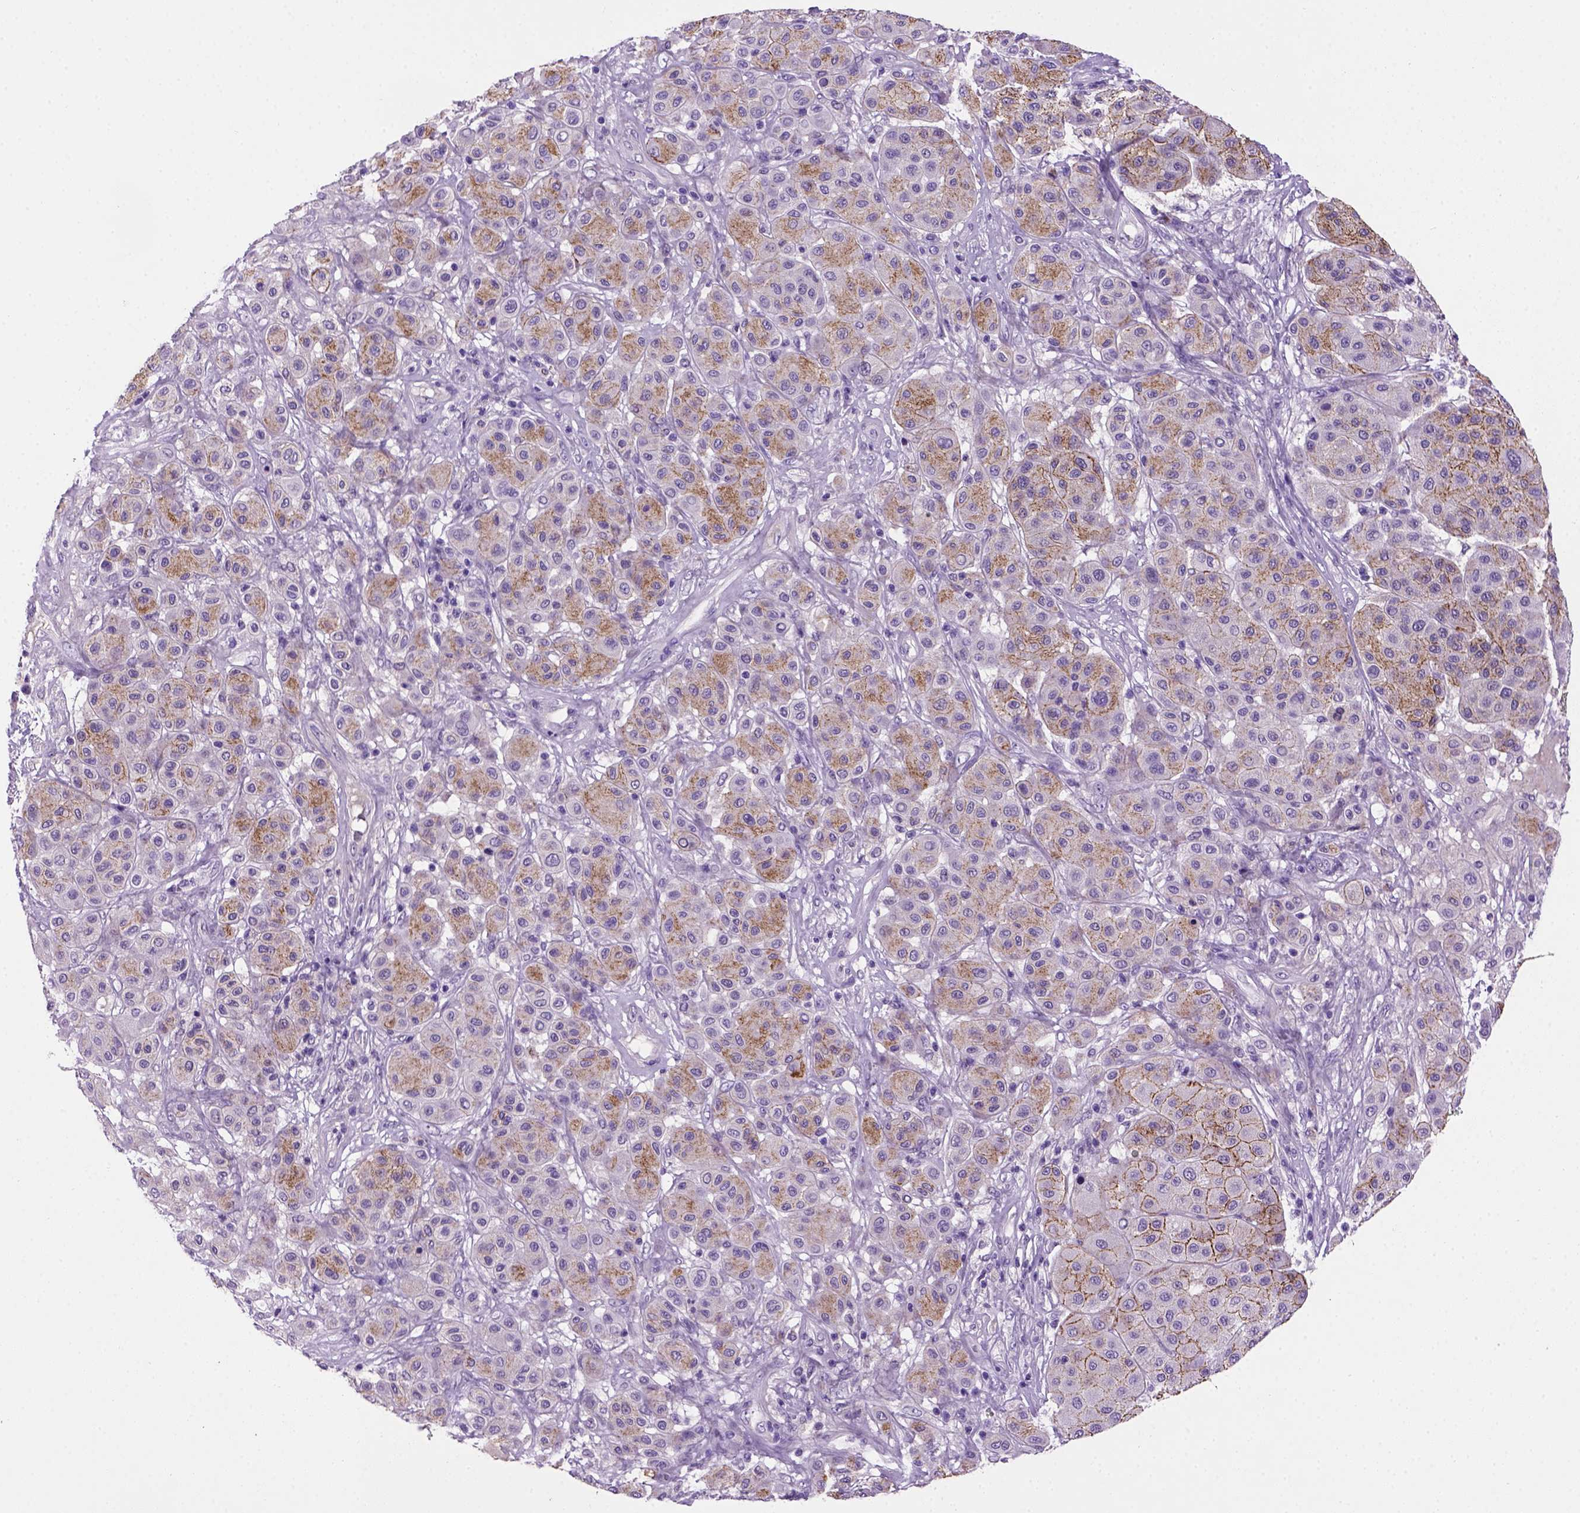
{"staining": {"intensity": "negative", "quantity": "none", "location": "none"}, "tissue": "melanoma", "cell_type": "Tumor cells", "image_type": "cancer", "snomed": [{"axis": "morphology", "description": "Malignant melanoma, Metastatic site"}, {"axis": "topography", "description": "Smooth muscle"}], "caption": "A photomicrograph of human malignant melanoma (metastatic site) is negative for staining in tumor cells.", "gene": "CDH1", "patient": {"sex": "male", "age": 41}}